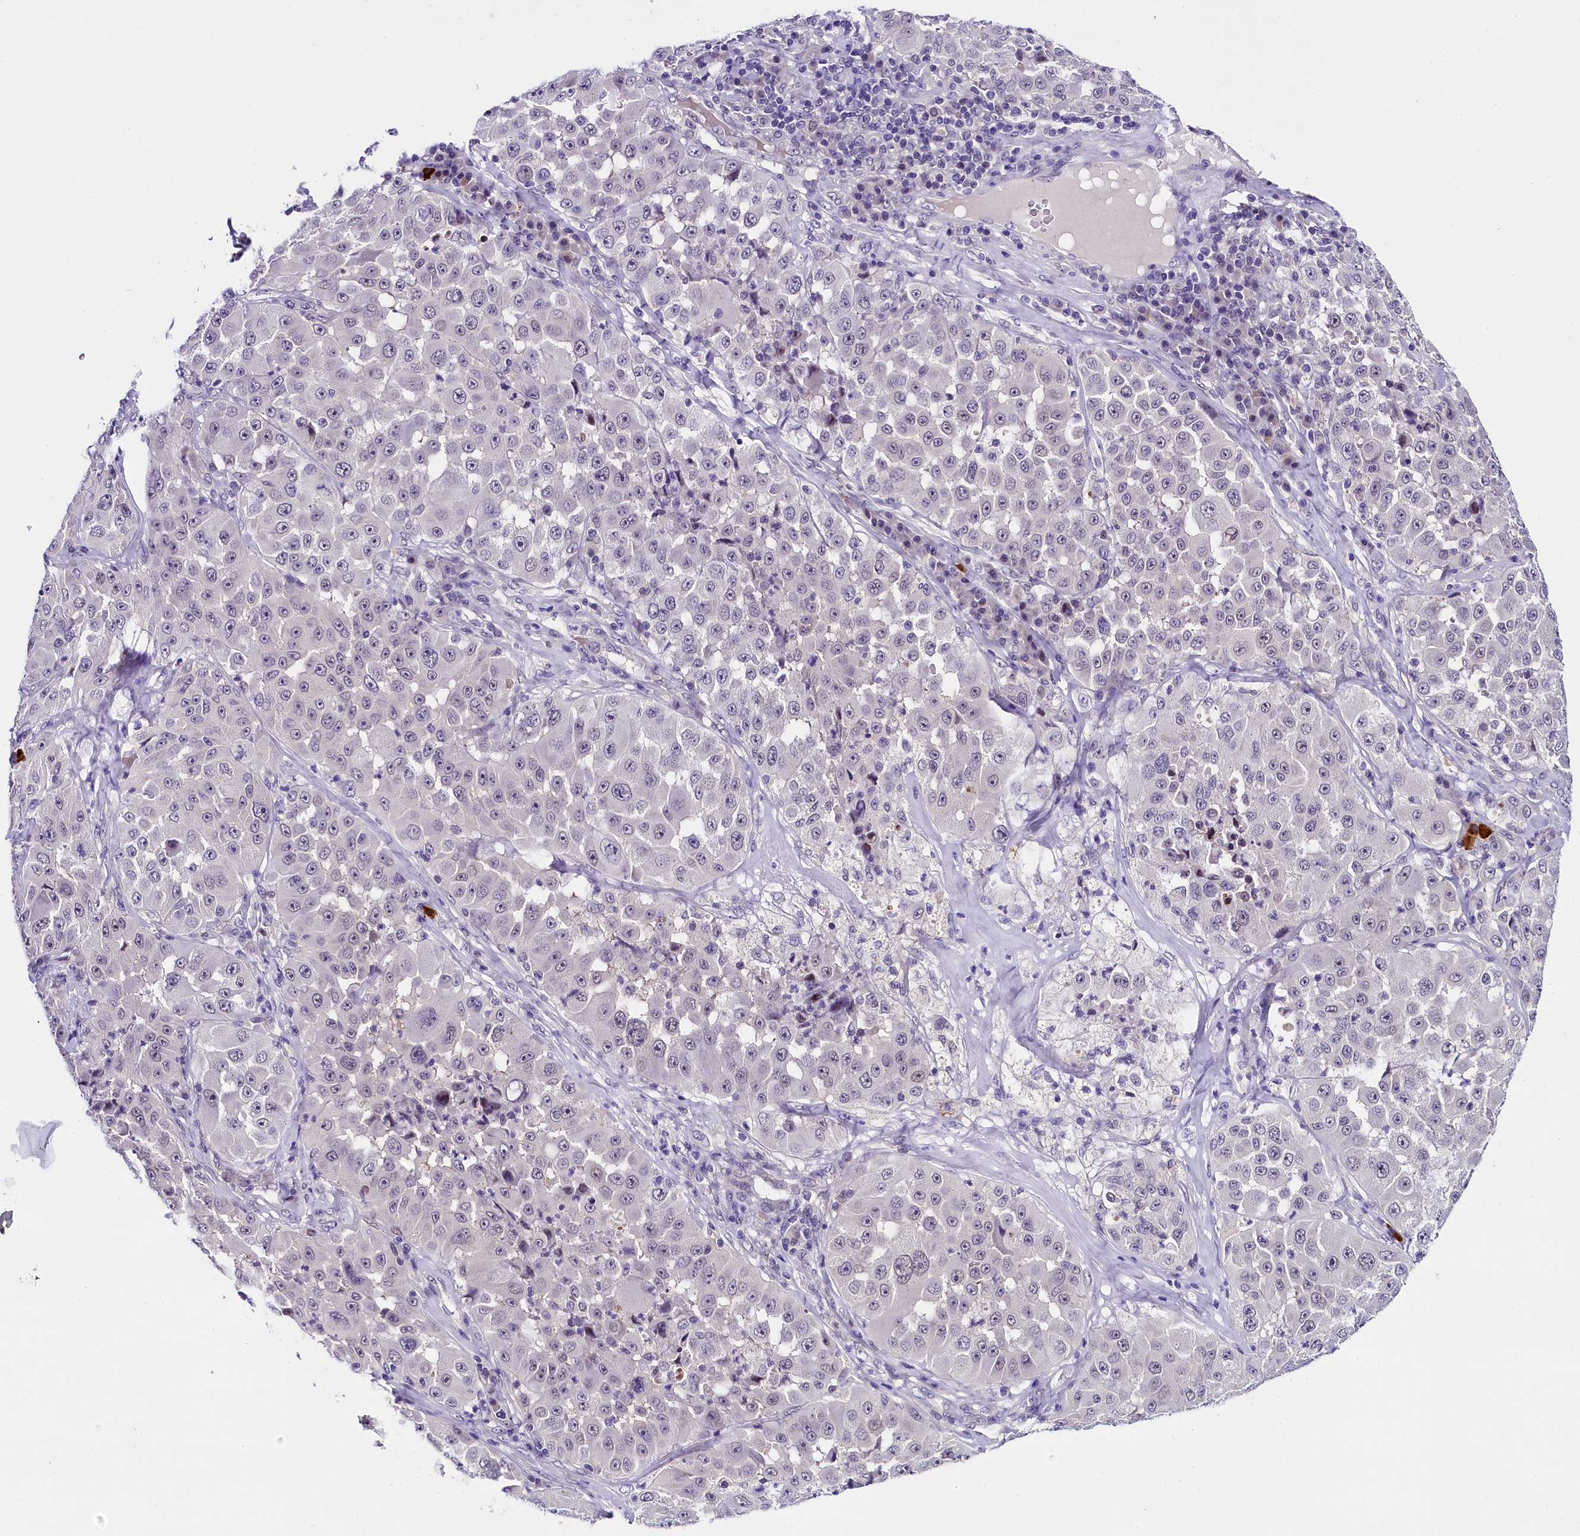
{"staining": {"intensity": "negative", "quantity": "none", "location": "none"}, "tissue": "melanoma", "cell_type": "Tumor cells", "image_type": "cancer", "snomed": [{"axis": "morphology", "description": "Malignant melanoma, Metastatic site"}, {"axis": "topography", "description": "Lymph node"}], "caption": "Tumor cells show no significant protein positivity in malignant melanoma (metastatic site). Brightfield microscopy of IHC stained with DAB (3,3'-diaminobenzidine) (brown) and hematoxylin (blue), captured at high magnification.", "gene": "IQCN", "patient": {"sex": "male", "age": 62}}